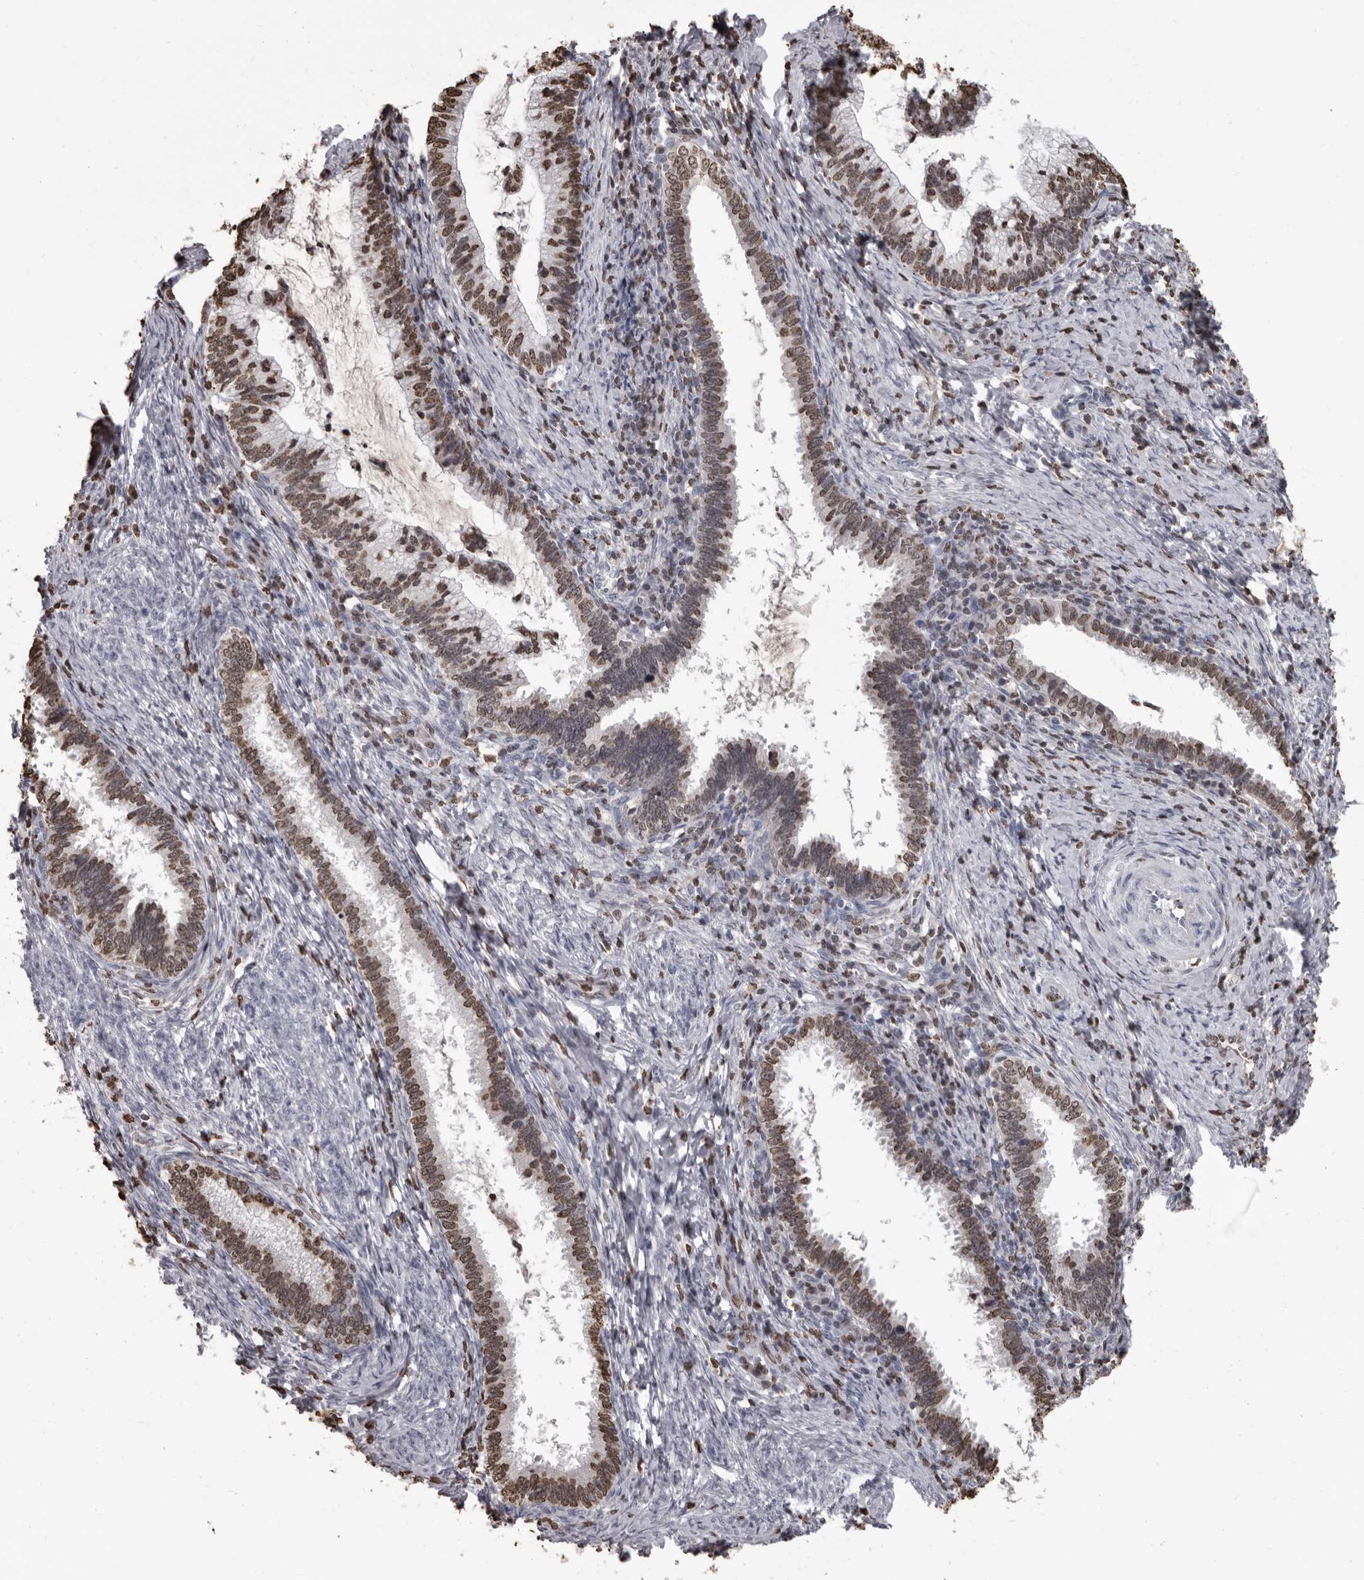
{"staining": {"intensity": "moderate", "quantity": ">75%", "location": "nuclear"}, "tissue": "cervical cancer", "cell_type": "Tumor cells", "image_type": "cancer", "snomed": [{"axis": "morphology", "description": "Adenocarcinoma, NOS"}, {"axis": "topography", "description": "Cervix"}], "caption": "A medium amount of moderate nuclear expression is identified in about >75% of tumor cells in cervical cancer (adenocarcinoma) tissue. The staining is performed using DAB (3,3'-diaminobenzidine) brown chromogen to label protein expression. The nuclei are counter-stained blue using hematoxylin.", "gene": "AHR", "patient": {"sex": "female", "age": 36}}